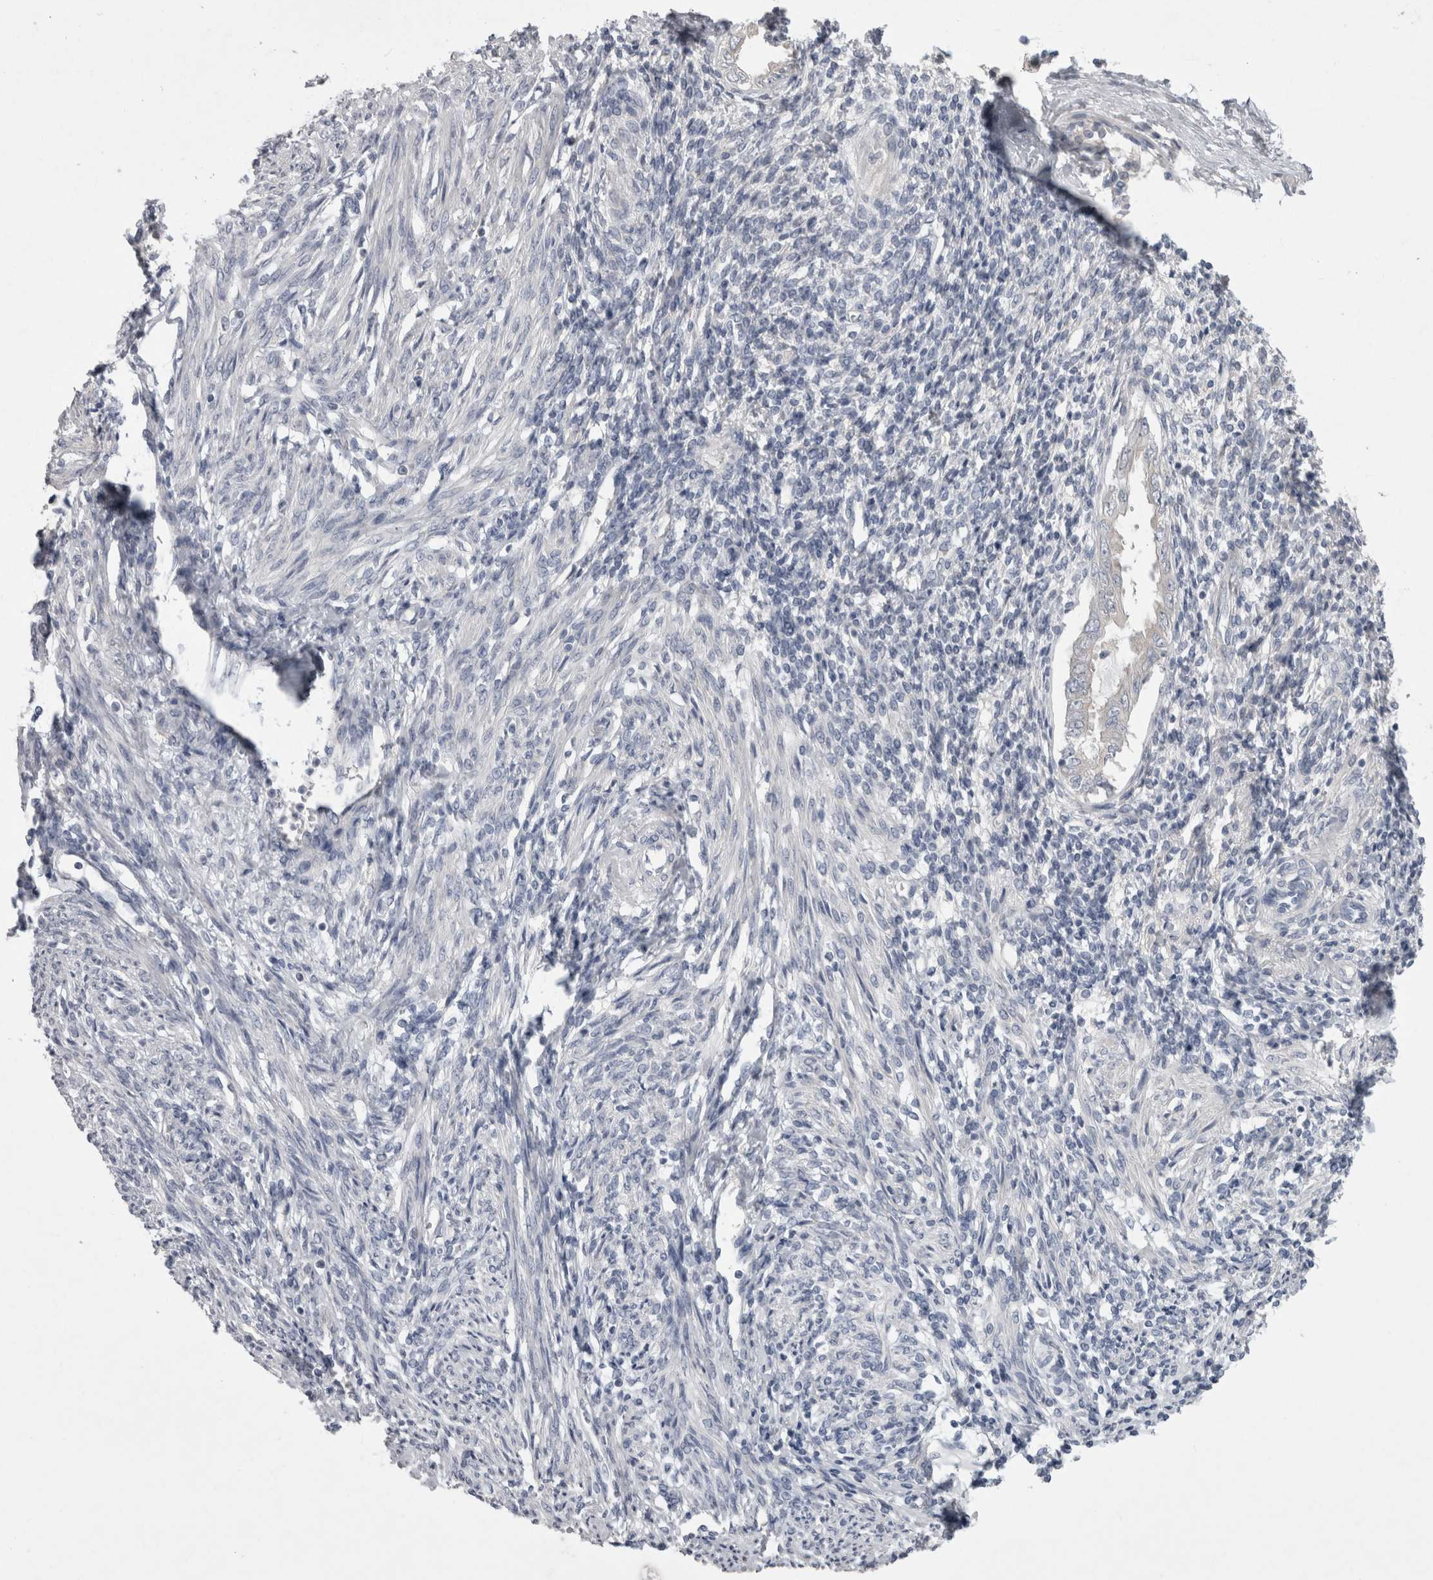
{"staining": {"intensity": "negative", "quantity": "none", "location": "none"}, "tissue": "endometrium", "cell_type": "Cells in endometrial stroma", "image_type": "normal", "snomed": [{"axis": "morphology", "description": "Normal tissue, NOS"}, {"axis": "topography", "description": "Endometrium"}], "caption": "Immunohistochemical staining of unremarkable human endometrium reveals no significant positivity in cells in endometrial stroma.", "gene": "LRRC40", "patient": {"sex": "female", "age": 66}}